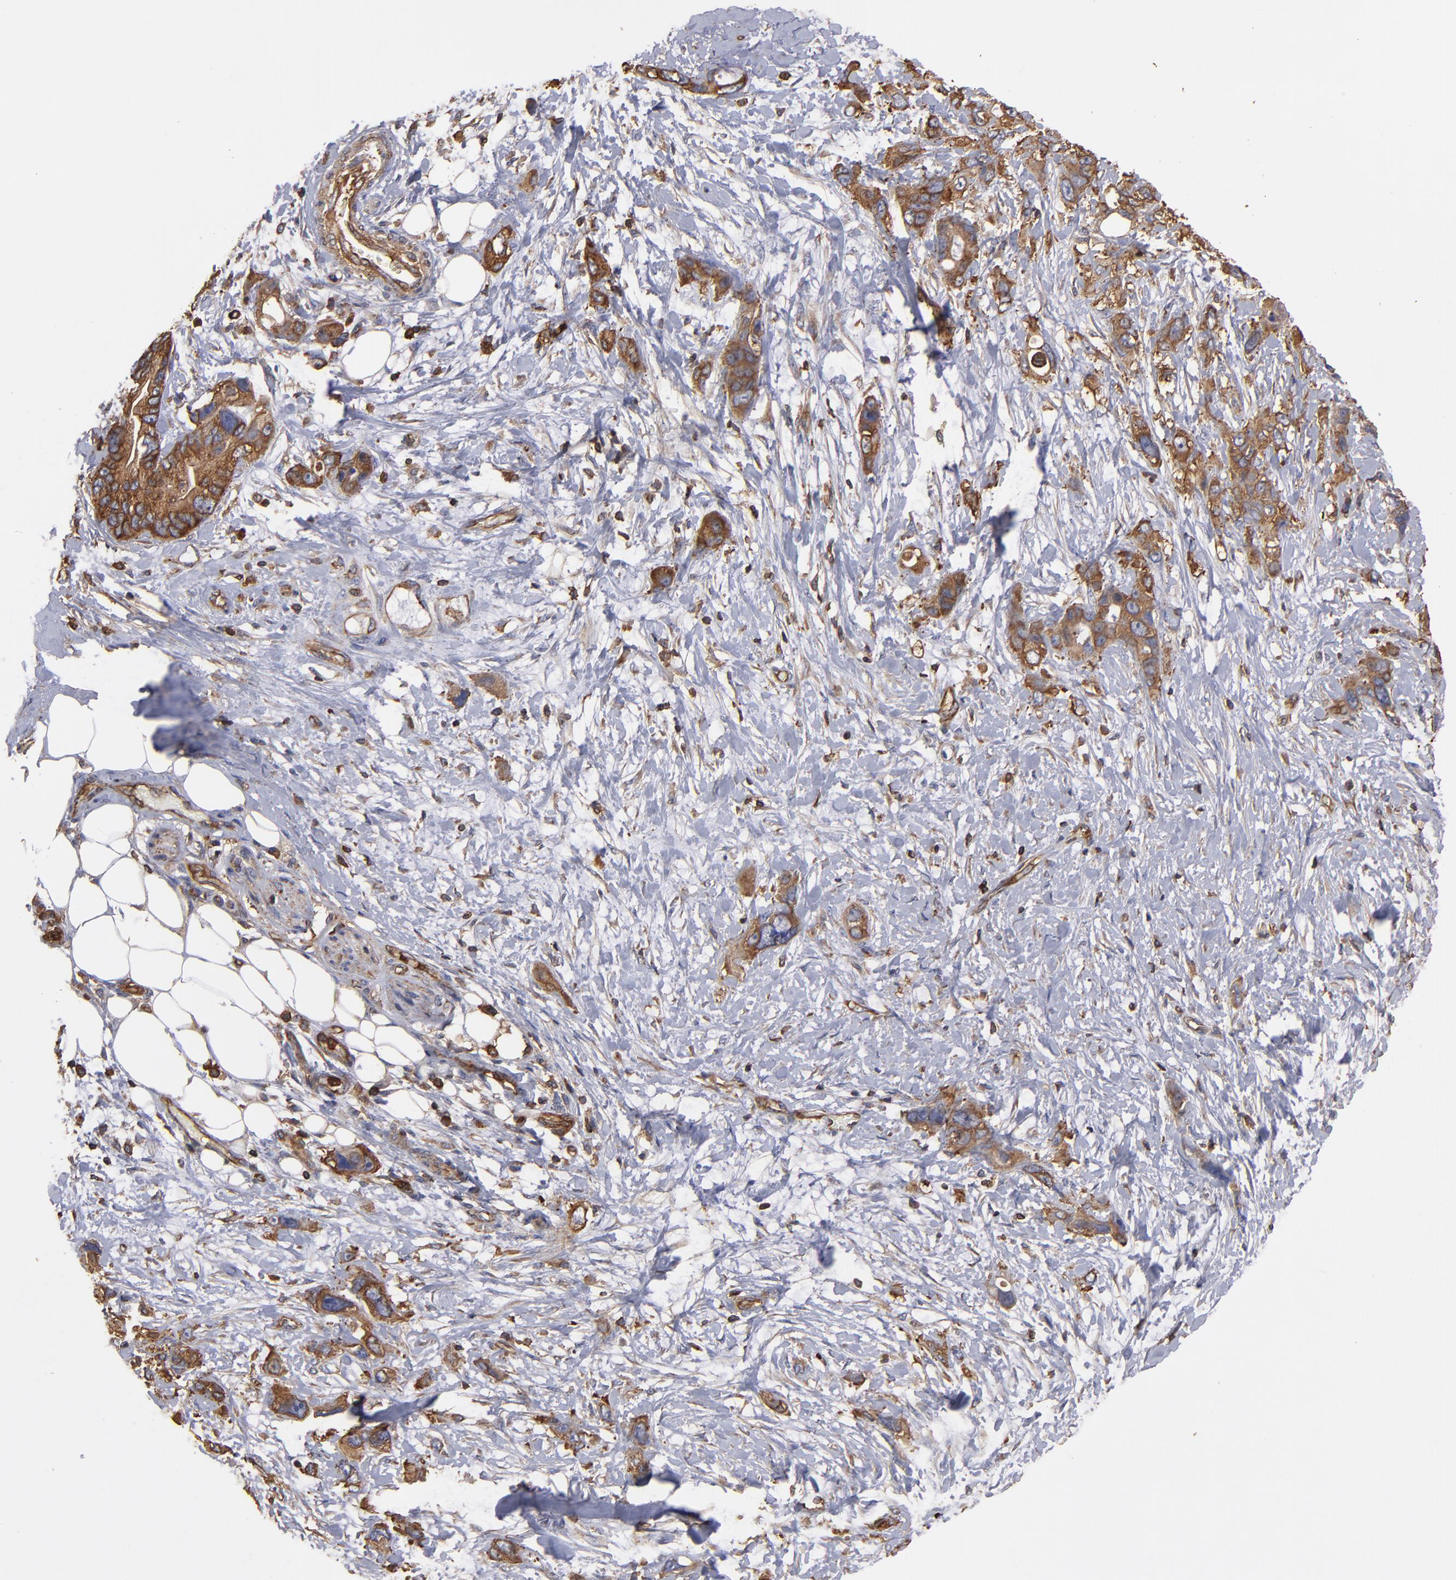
{"staining": {"intensity": "moderate", "quantity": ">75%", "location": "cytoplasmic/membranous"}, "tissue": "stomach cancer", "cell_type": "Tumor cells", "image_type": "cancer", "snomed": [{"axis": "morphology", "description": "Adenocarcinoma, NOS"}, {"axis": "topography", "description": "Stomach, upper"}], "caption": "The photomicrograph exhibits staining of stomach adenocarcinoma, revealing moderate cytoplasmic/membranous protein expression (brown color) within tumor cells. (DAB (3,3'-diaminobenzidine) IHC with brightfield microscopy, high magnification).", "gene": "ACTN4", "patient": {"sex": "male", "age": 47}}